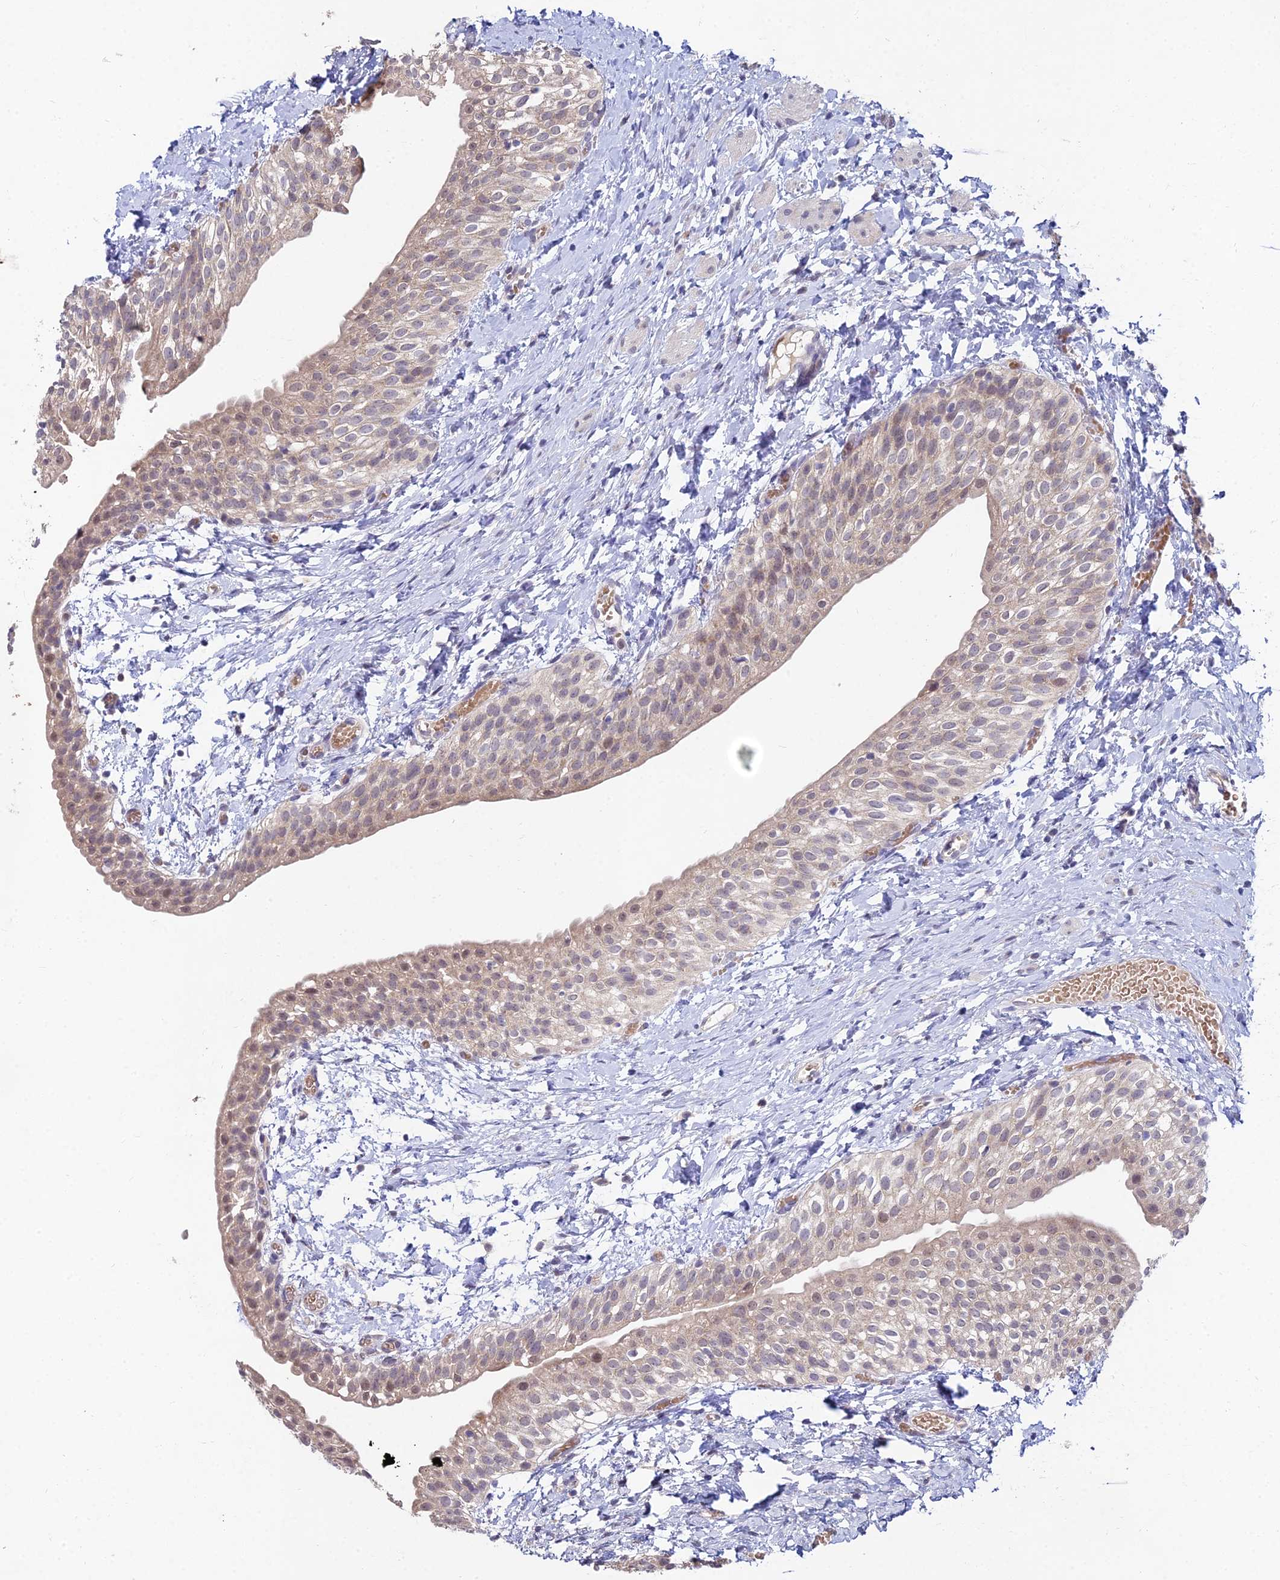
{"staining": {"intensity": "moderate", "quantity": ">75%", "location": "cytoplasmic/membranous,nuclear"}, "tissue": "urinary bladder", "cell_type": "Urothelial cells", "image_type": "normal", "snomed": [{"axis": "morphology", "description": "Normal tissue, NOS"}, {"axis": "topography", "description": "Urinary bladder"}], "caption": "An immunohistochemistry histopathology image of benign tissue is shown. Protein staining in brown labels moderate cytoplasmic/membranous,nuclear positivity in urinary bladder within urothelial cells.", "gene": "WDR43", "patient": {"sex": "male", "age": 1}}